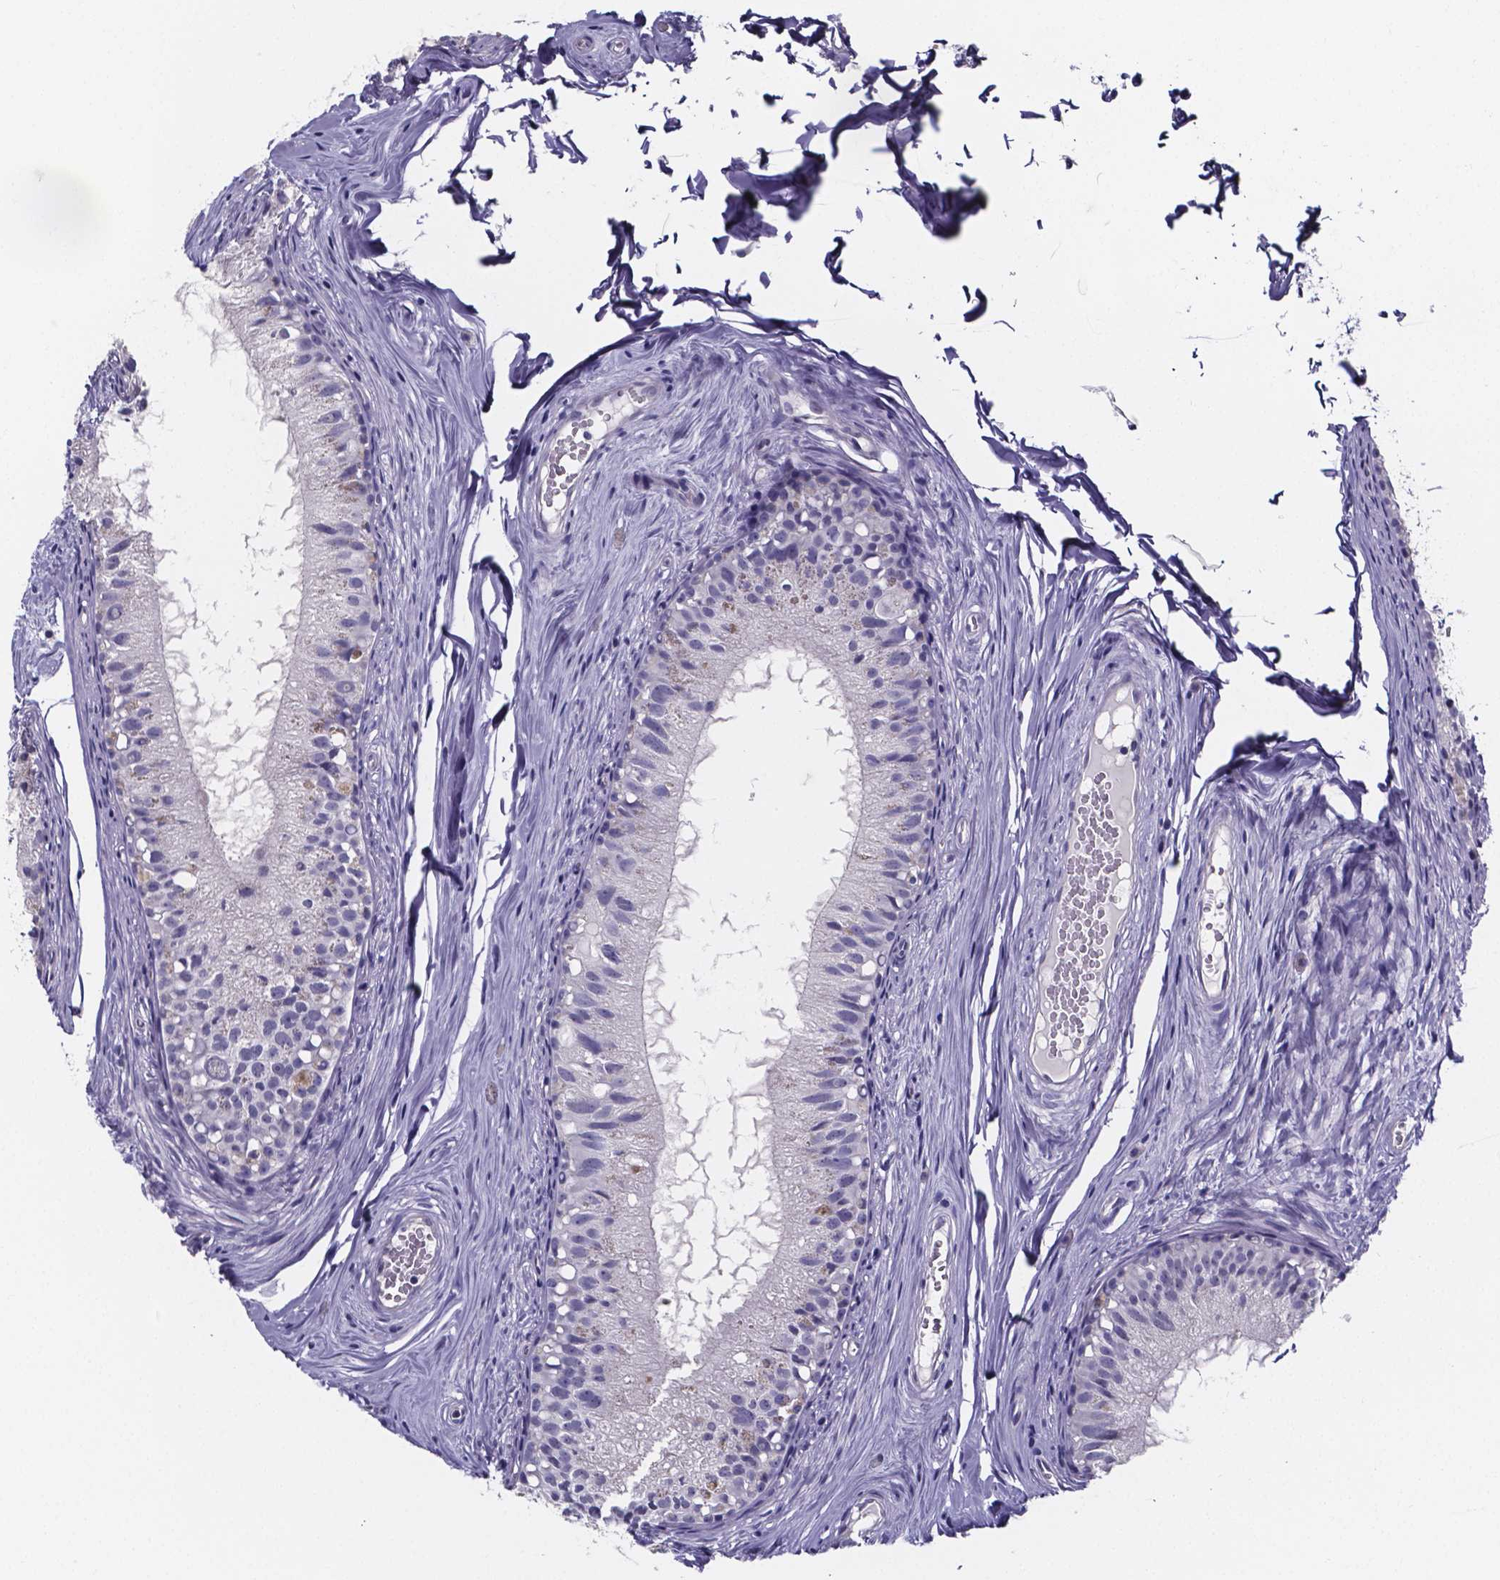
{"staining": {"intensity": "negative", "quantity": "none", "location": "none"}, "tissue": "epididymis", "cell_type": "Glandular cells", "image_type": "normal", "snomed": [{"axis": "morphology", "description": "Normal tissue, NOS"}, {"axis": "topography", "description": "Epididymis"}], "caption": "An image of epididymis stained for a protein shows no brown staining in glandular cells.", "gene": "IZUMO1", "patient": {"sex": "male", "age": 45}}